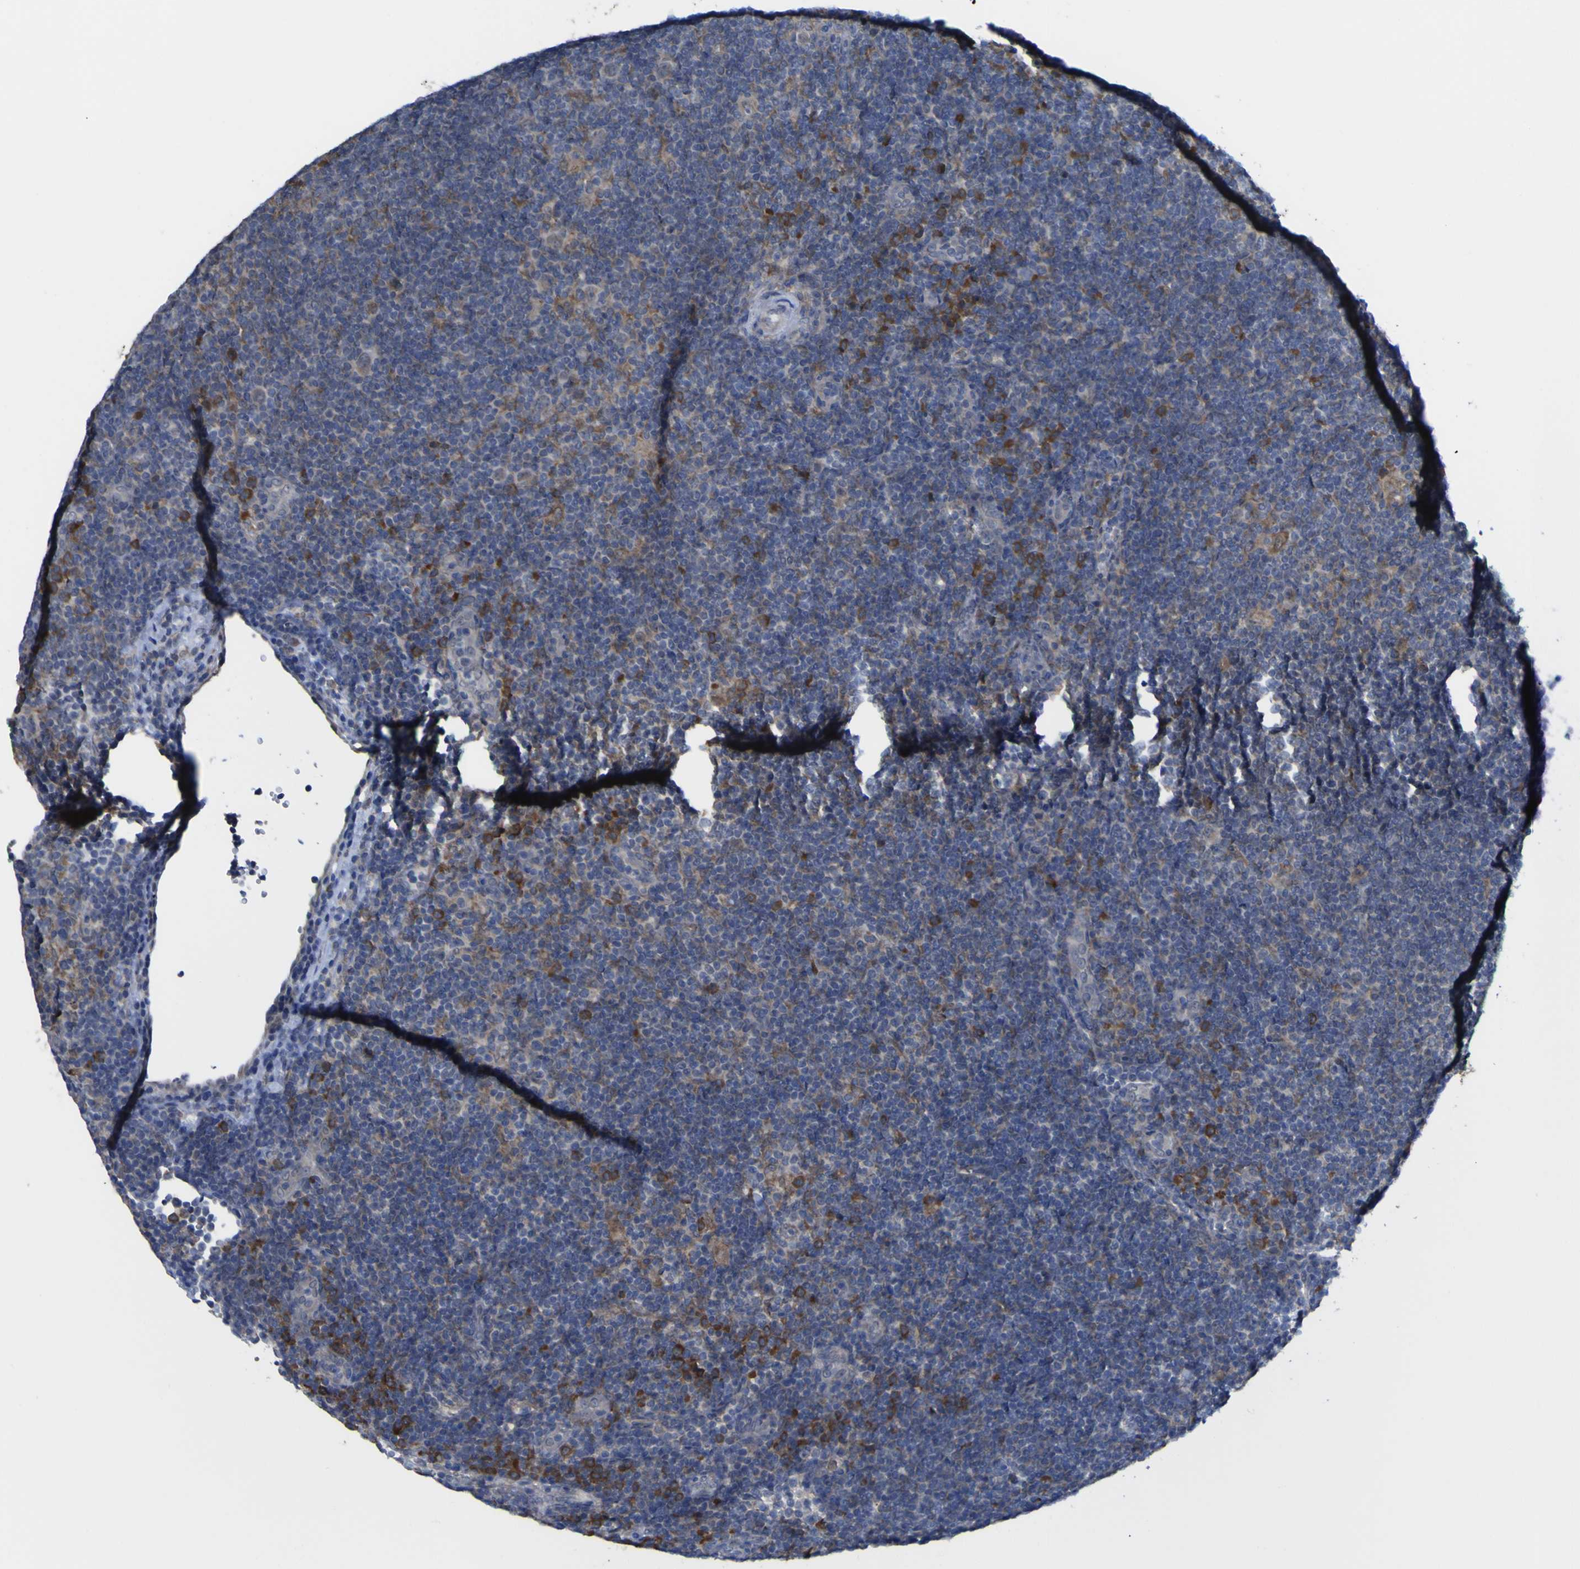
{"staining": {"intensity": "weak", "quantity": "<25%", "location": "cytoplasmic/membranous"}, "tissue": "lymphoma", "cell_type": "Tumor cells", "image_type": "cancer", "snomed": [{"axis": "morphology", "description": "Hodgkin's disease, NOS"}, {"axis": "topography", "description": "Lymph node"}], "caption": "DAB (3,3'-diaminobenzidine) immunohistochemical staining of Hodgkin's disease shows no significant positivity in tumor cells.", "gene": "TNFRSF11A", "patient": {"sex": "female", "age": 57}}